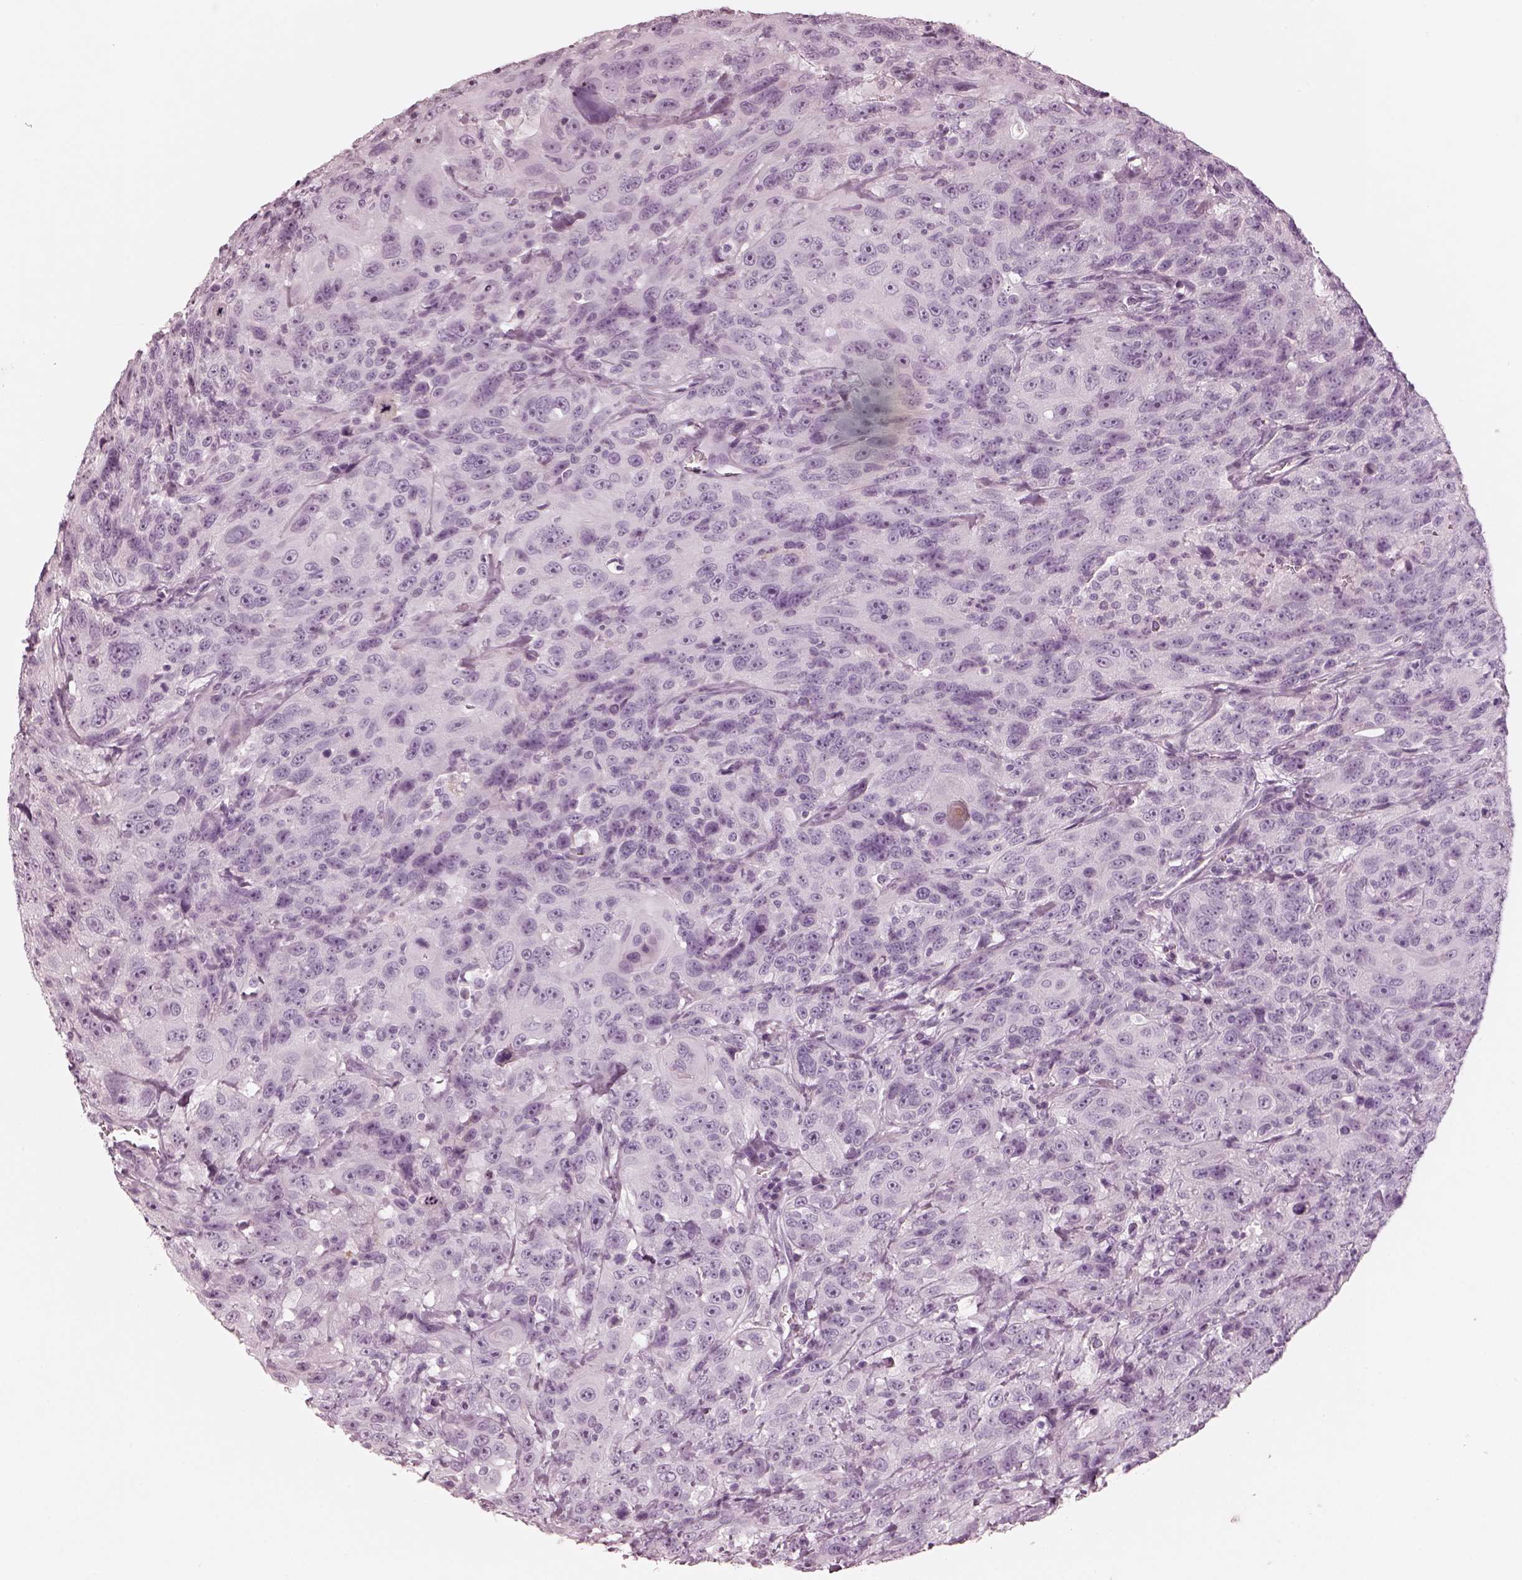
{"staining": {"intensity": "negative", "quantity": "none", "location": "none"}, "tissue": "urothelial cancer", "cell_type": "Tumor cells", "image_type": "cancer", "snomed": [{"axis": "morphology", "description": "Urothelial carcinoma, NOS"}, {"axis": "morphology", "description": "Urothelial carcinoma, High grade"}, {"axis": "topography", "description": "Urinary bladder"}], "caption": "Micrograph shows no protein positivity in tumor cells of high-grade urothelial carcinoma tissue. The staining is performed using DAB brown chromogen with nuclei counter-stained in using hematoxylin.", "gene": "OPN4", "patient": {"sex": "female", "age": 73}}